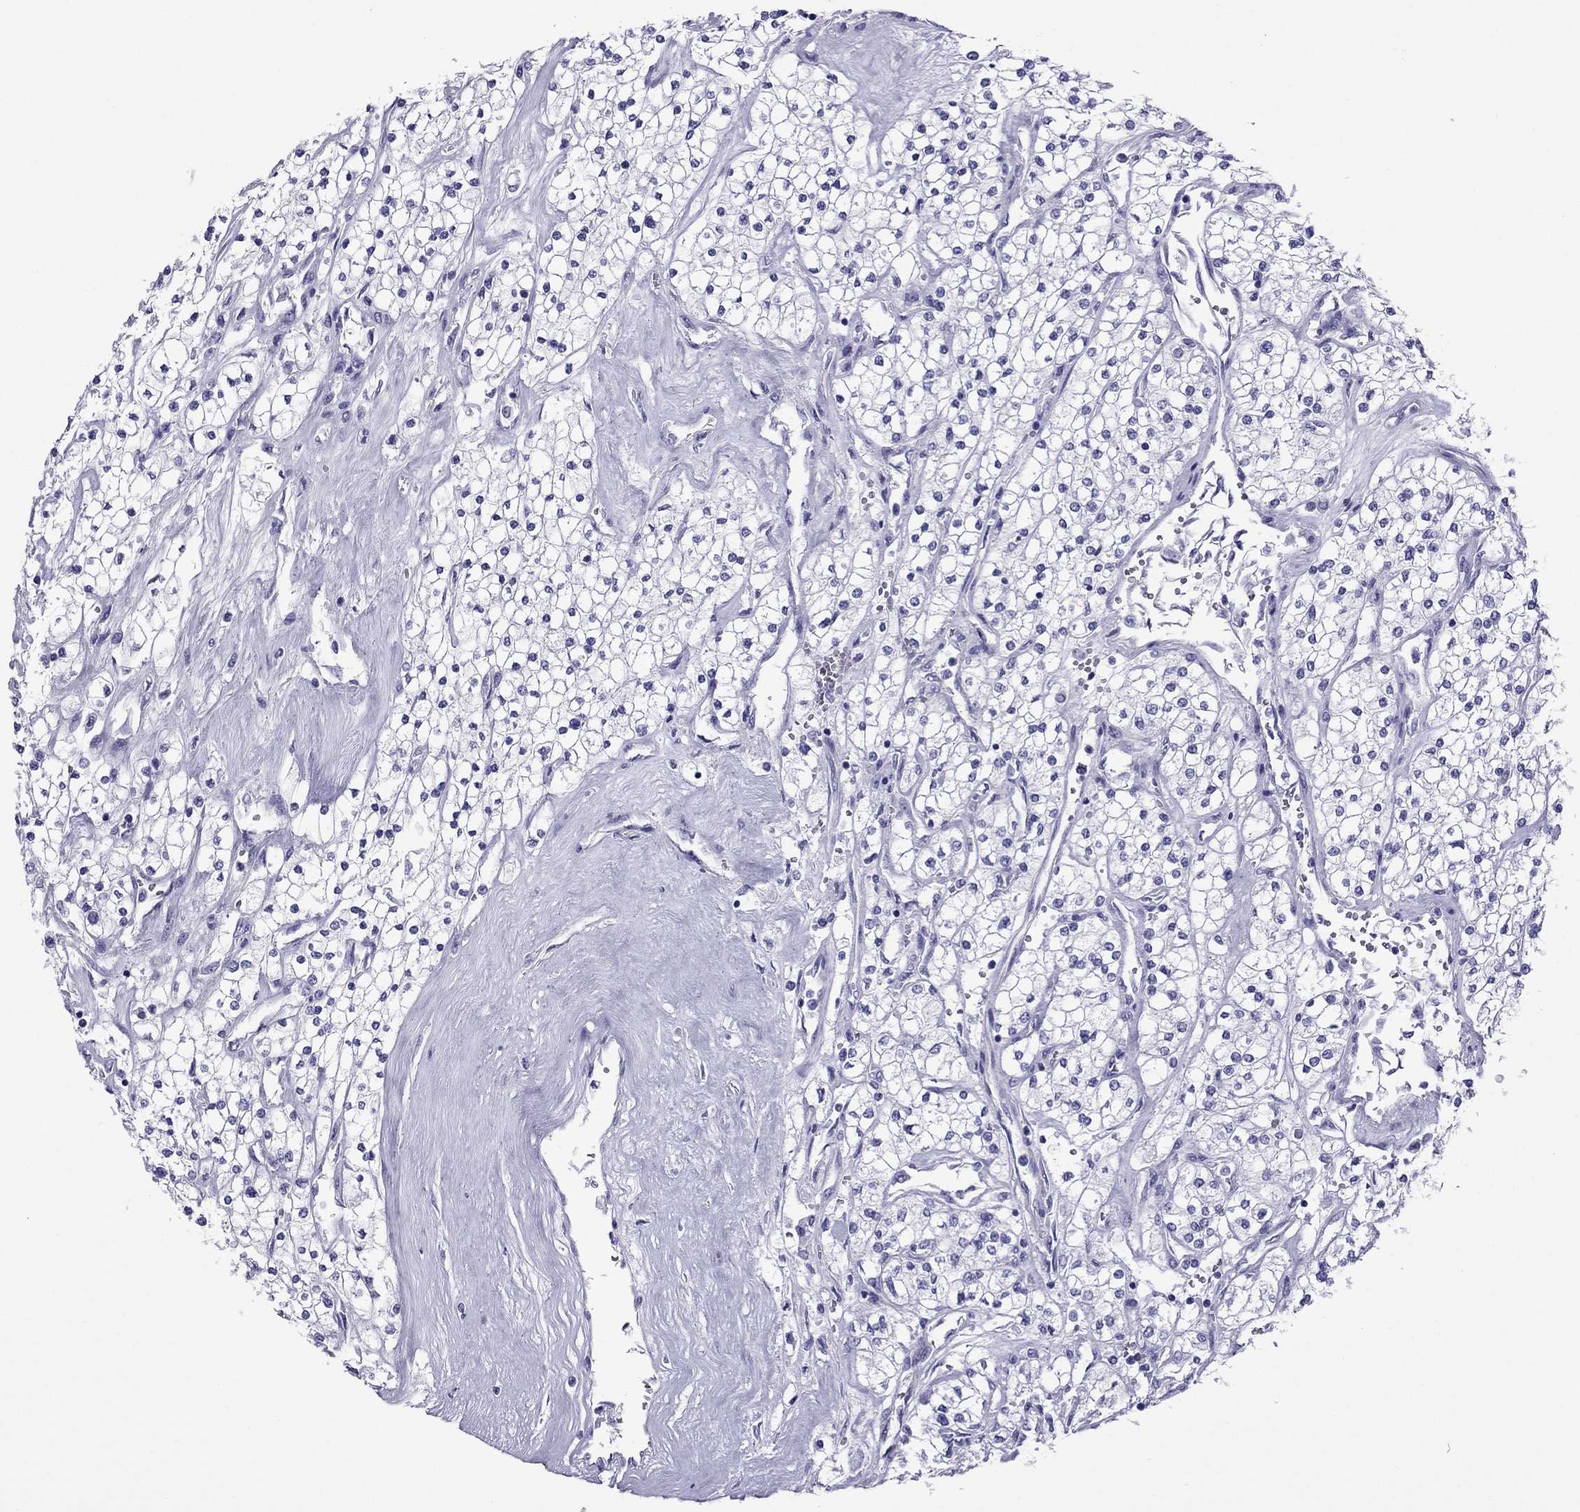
{"staining": {"intensity": "negative", "quantity": "none", "location": "none"}, "tissue": "renal cancer", "cell_type": "Tumor cells", "image_type": "cancer", "snomed": [{"axis": "morphology", "description": "Adenocarcinoma, NOS"}, {"axis": "topography", "description": "Kidney"}], "caption": "Image shows no protein expression in tumor cells of renal cancer (adenocarcinoma) tissue.", "gene": "MYL11", "patient": {"sex": "male", "age": 80}}